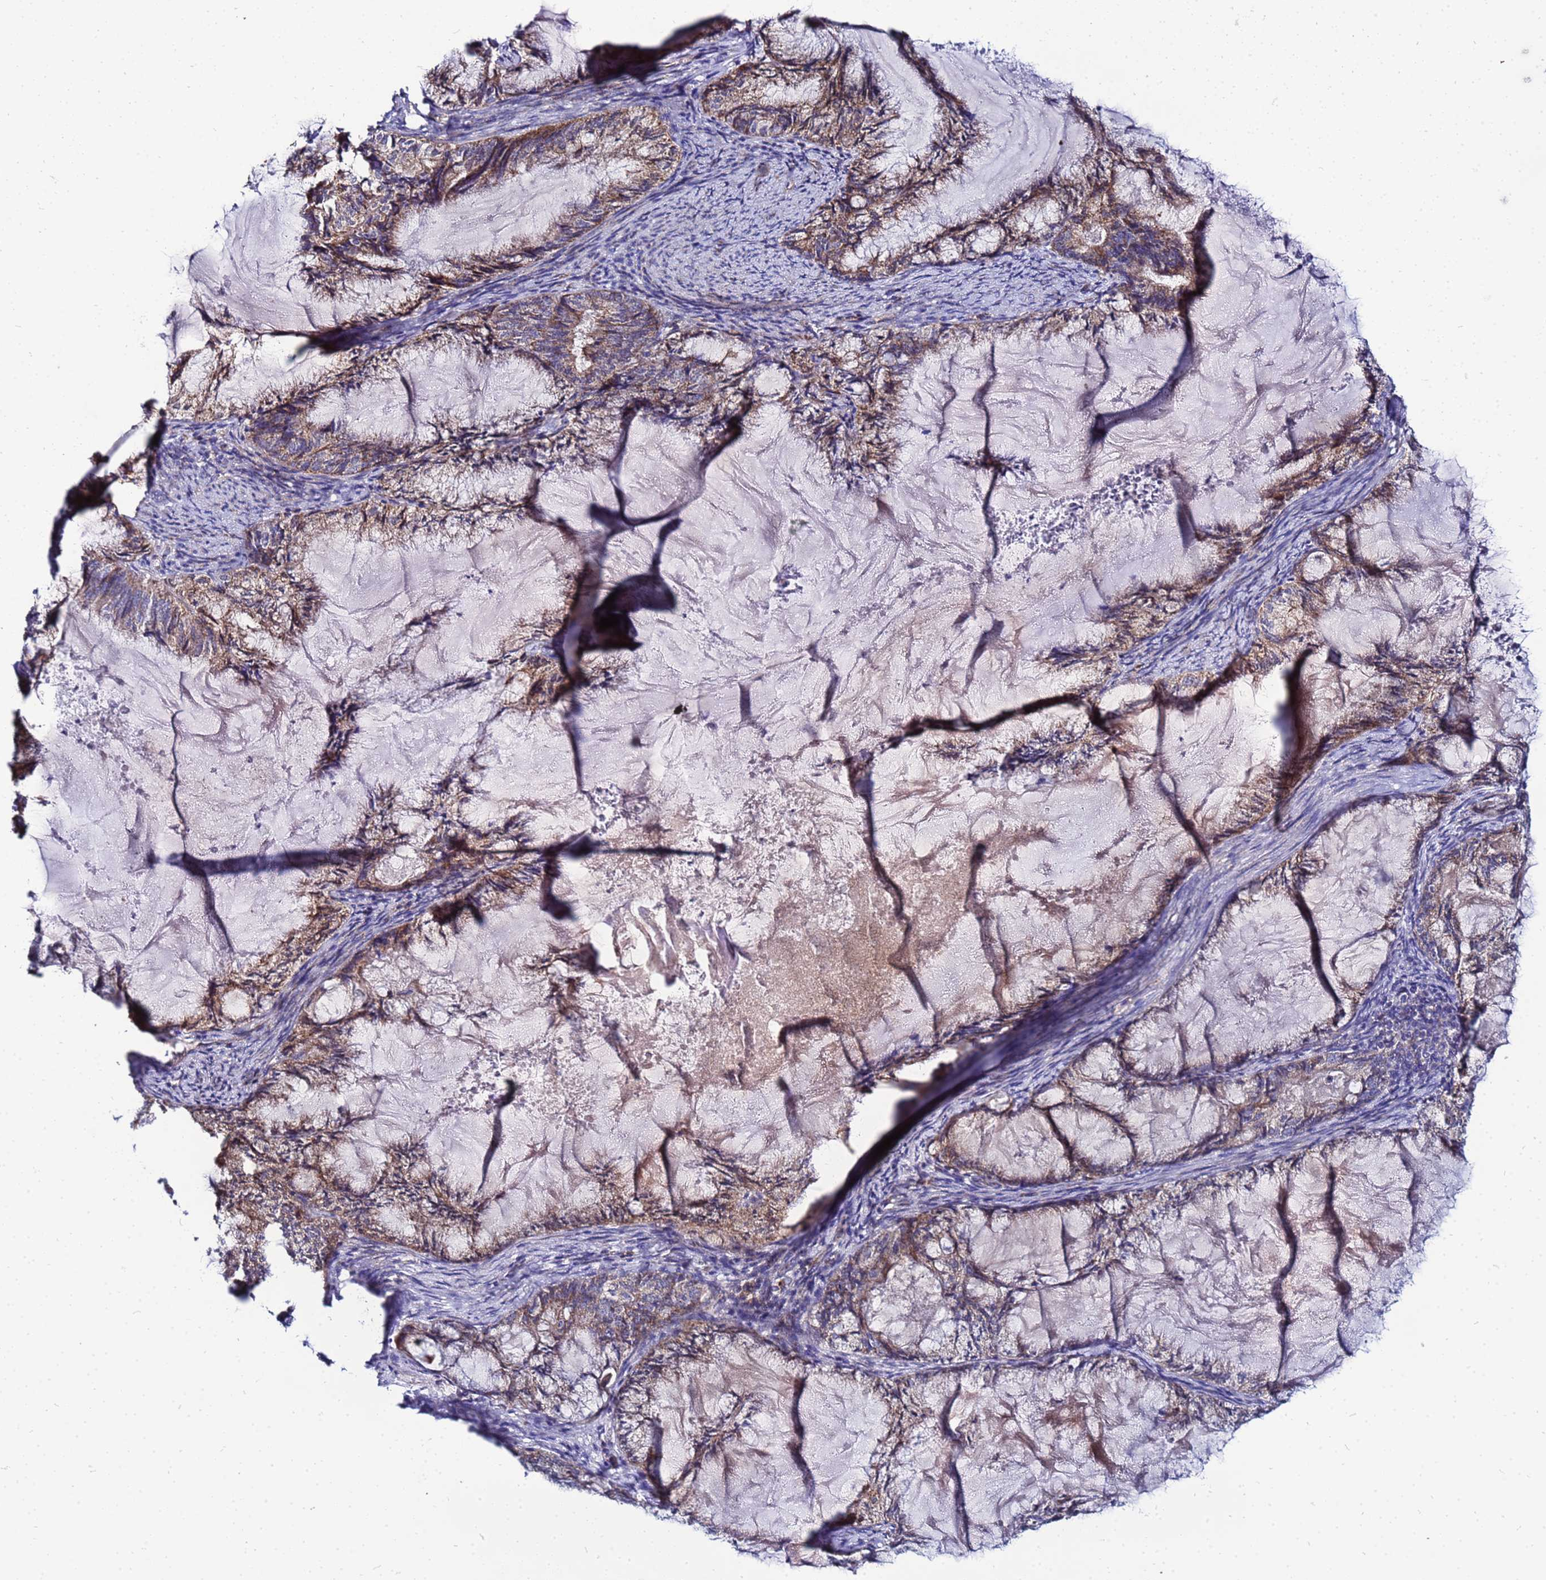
{"staining": {"intensity": "moderate", "quantity": ">75%", "location": "cytoplasmic/membranous"}, "tissue": "endometrial cancer", "cell_type": "Tumor cells", "image_type": "cancer", "snomed": [{"axis": "morphology", "description": "Adenocarcinoma, NOS"}, {"axis": "topography", "description": "Endometrium"}], "caption": "Immunohistochemical staining of endometrial cancer exhibits moderate cytoplasmic/membranous protein positivity in about >75% of tumor cells. Ihc stains the protein of interest in brown and the nuclei are stained blue.", "gene": "FAHD2A", "patient": {"sex": "female", "age": 86}}